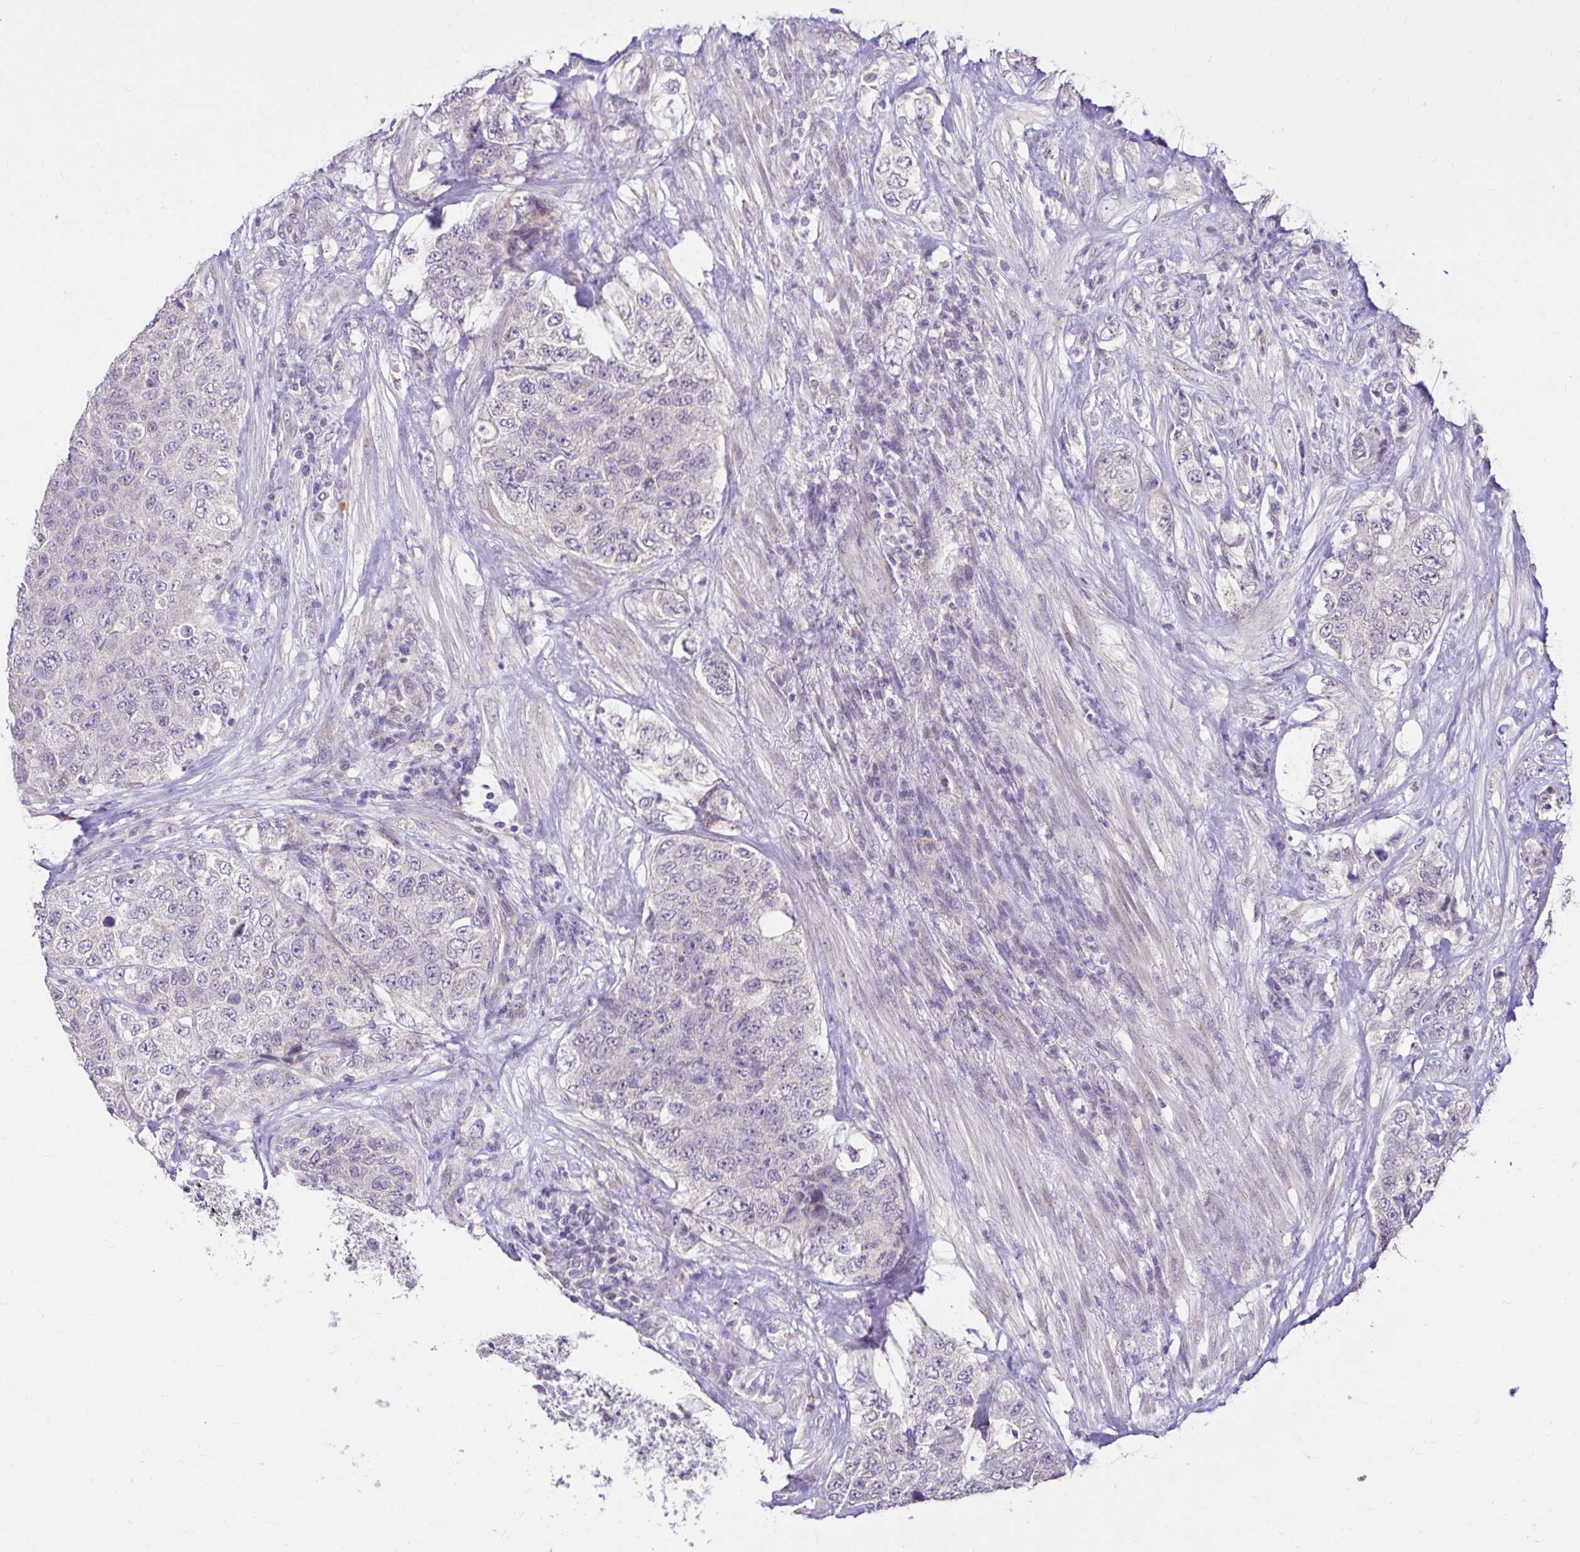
{"staining": {"intensity": "negative", "quantity": "none", "location": "none"}, "tissue": "urothelial cancer", "cell_type": "Tumor cells", "image_type": "cancer", "snomed": [{"axis": "morphology", "description": "Urothelial carcinoma, High grade"}, {"axis": "topography", "description": "Urinary bladder"}], "caption": "A photomicrograph of human urothelial carcinoma (high-grade) is negative for staining in tumor cells.", "gene": "KIAA1210", "patient": {"sex": "female", "age": 78}}